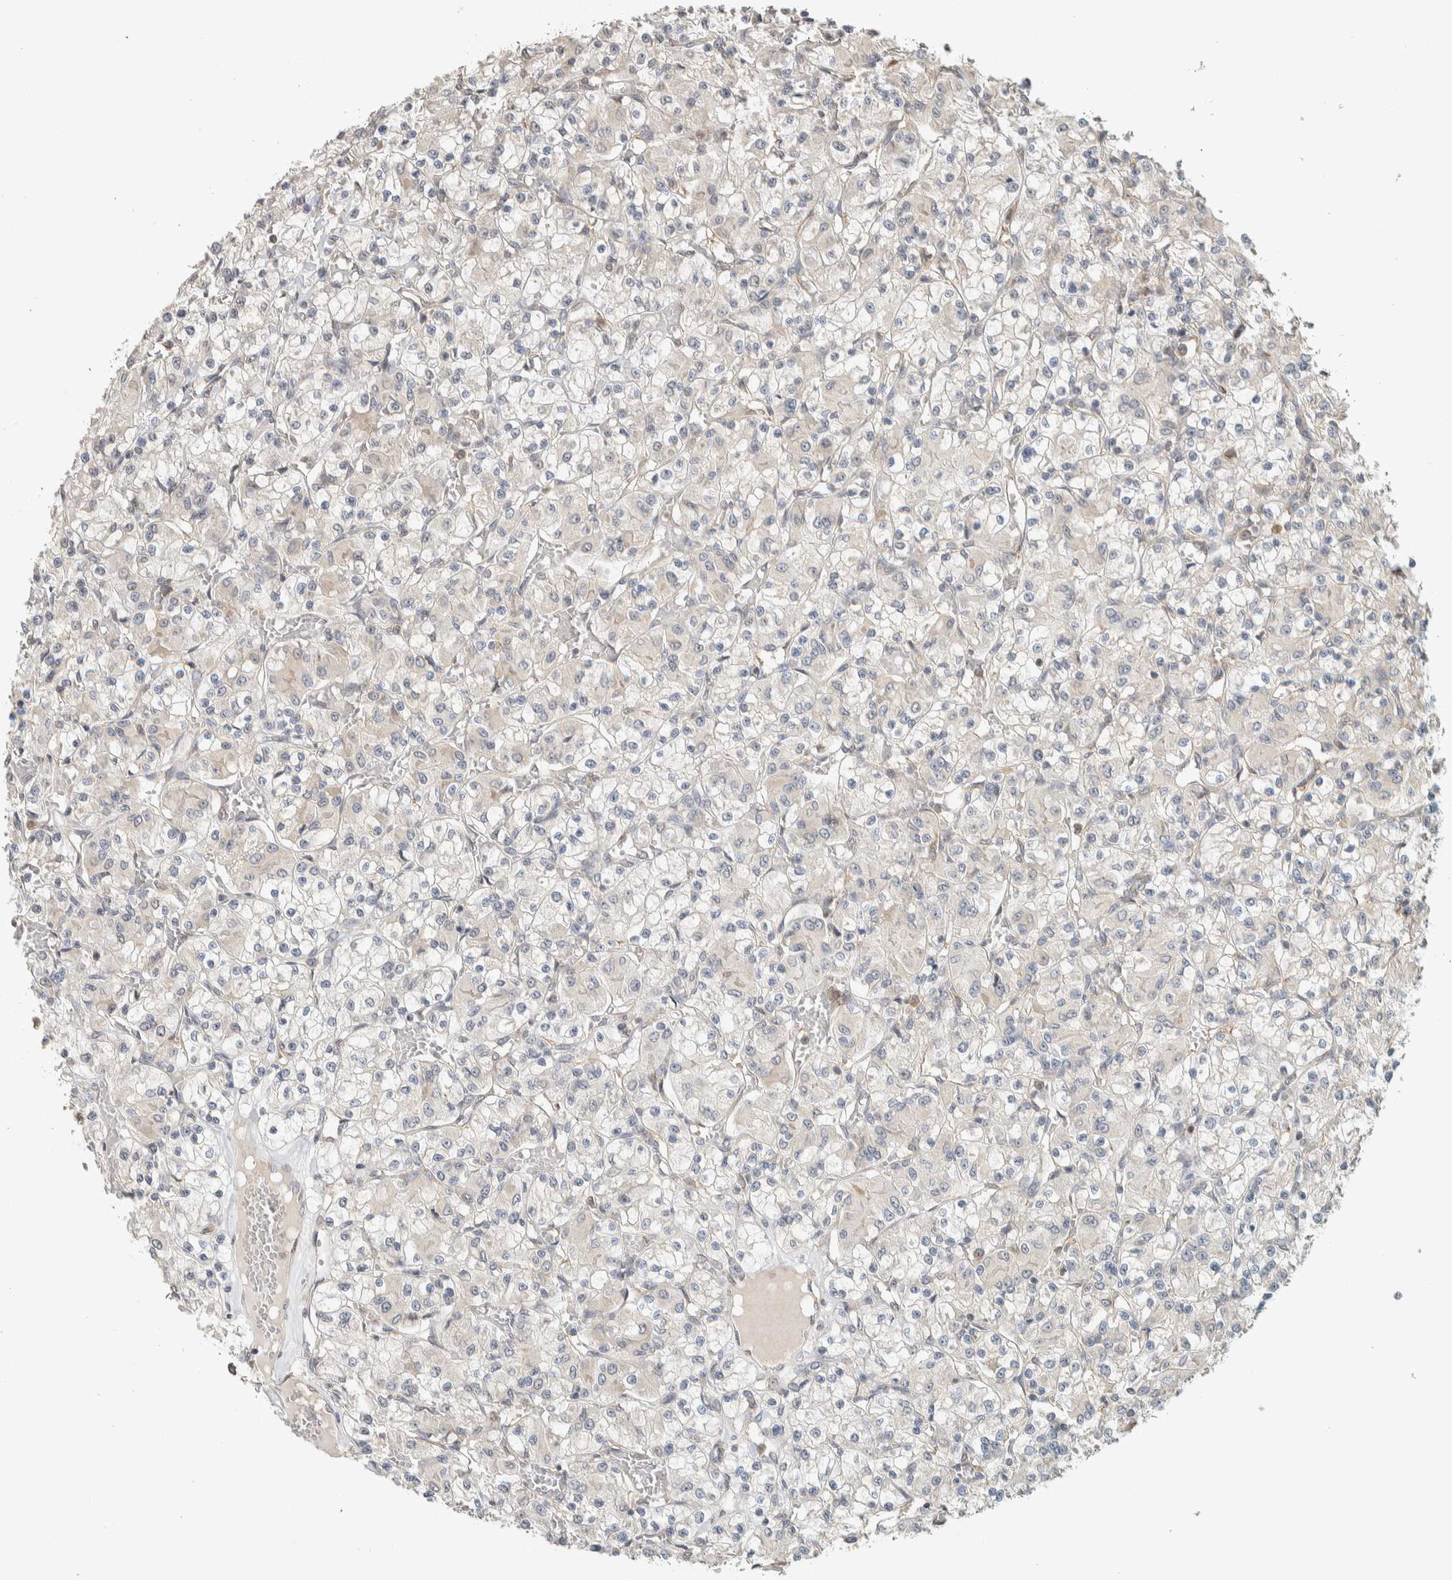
{"staining": {"intensity": "negative", "quantity": "none", "location": "none"}, "tissue": "renal cancer", "cell_type": "Tumor cells", "image_type": "cancer", "snomed": [{"axis": "morphology", "description": "Adenocarcinoma, NOS"}, {"axis": "topography", "description": "Kidney"}], "caption": "Immunohistochemical staining of human adenocarcinoma (renal) exhibits no significant positivity in tumor cells.", "gene": "PDE7B", "patient": {"sex": "female", "age": 59}}